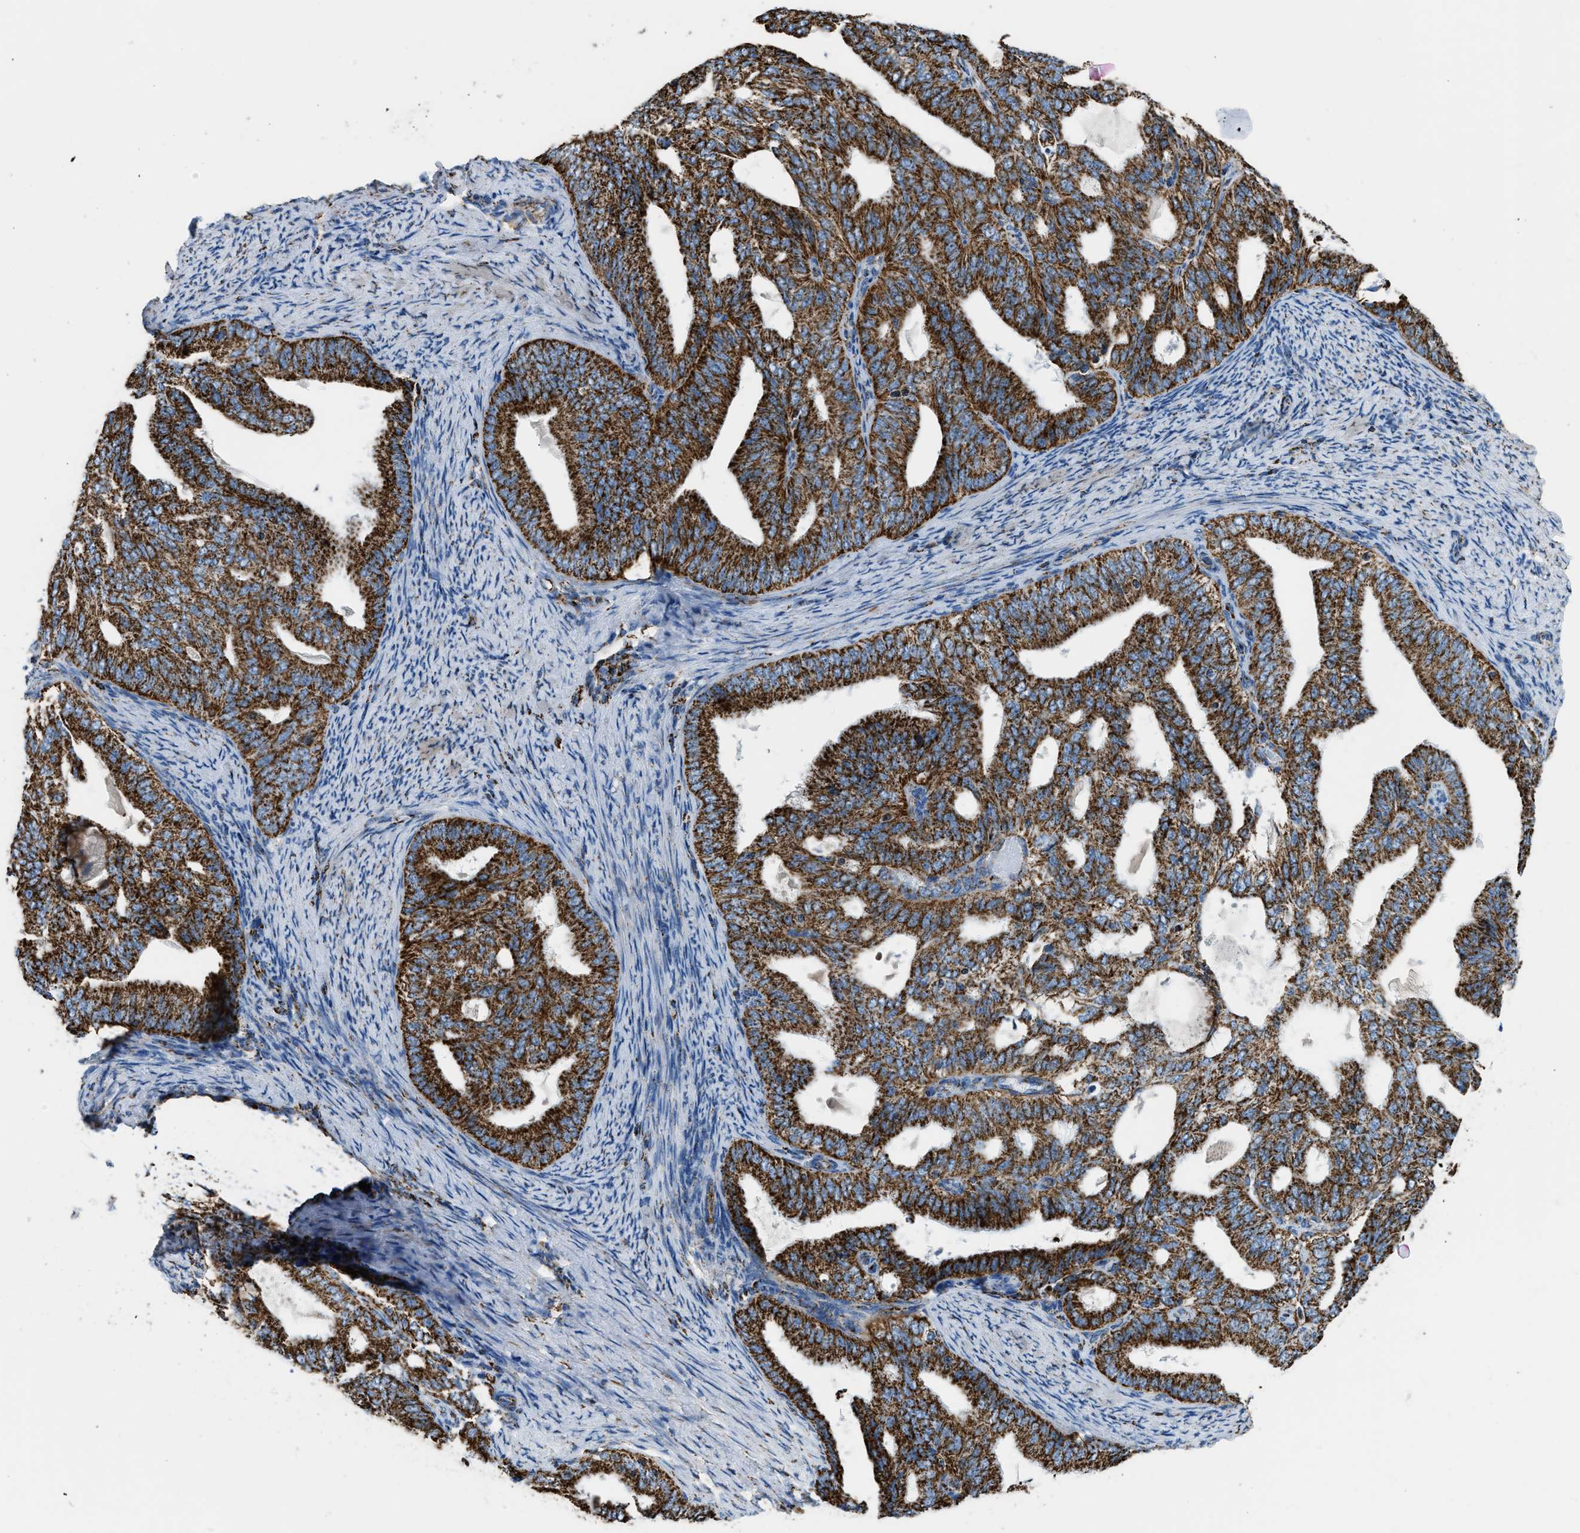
{"staining": {"intensity": "strong", "quantity": ">75%", "location": "cytoplasmic/membranous"}, "tissue": "endometrial cancer", "cell_type": "Tumor cells", "image_type": "cancer", "snomed": [{"axis": "morphology", "description": "Adenocarcinoma, NOS"}, {"axis": "topography", "description": "Endometrium"}], "caption": "Immunohistochemical staining of human endometrial cancer exhibits high levels of strong cytoplasmic/membranous positivity in approximately >75% of tumor cells. (Brightfield microscopy of DAB IHC at high magnification).", "gene": "ETFB", "patient": {"sex": "female", "age": 58}}